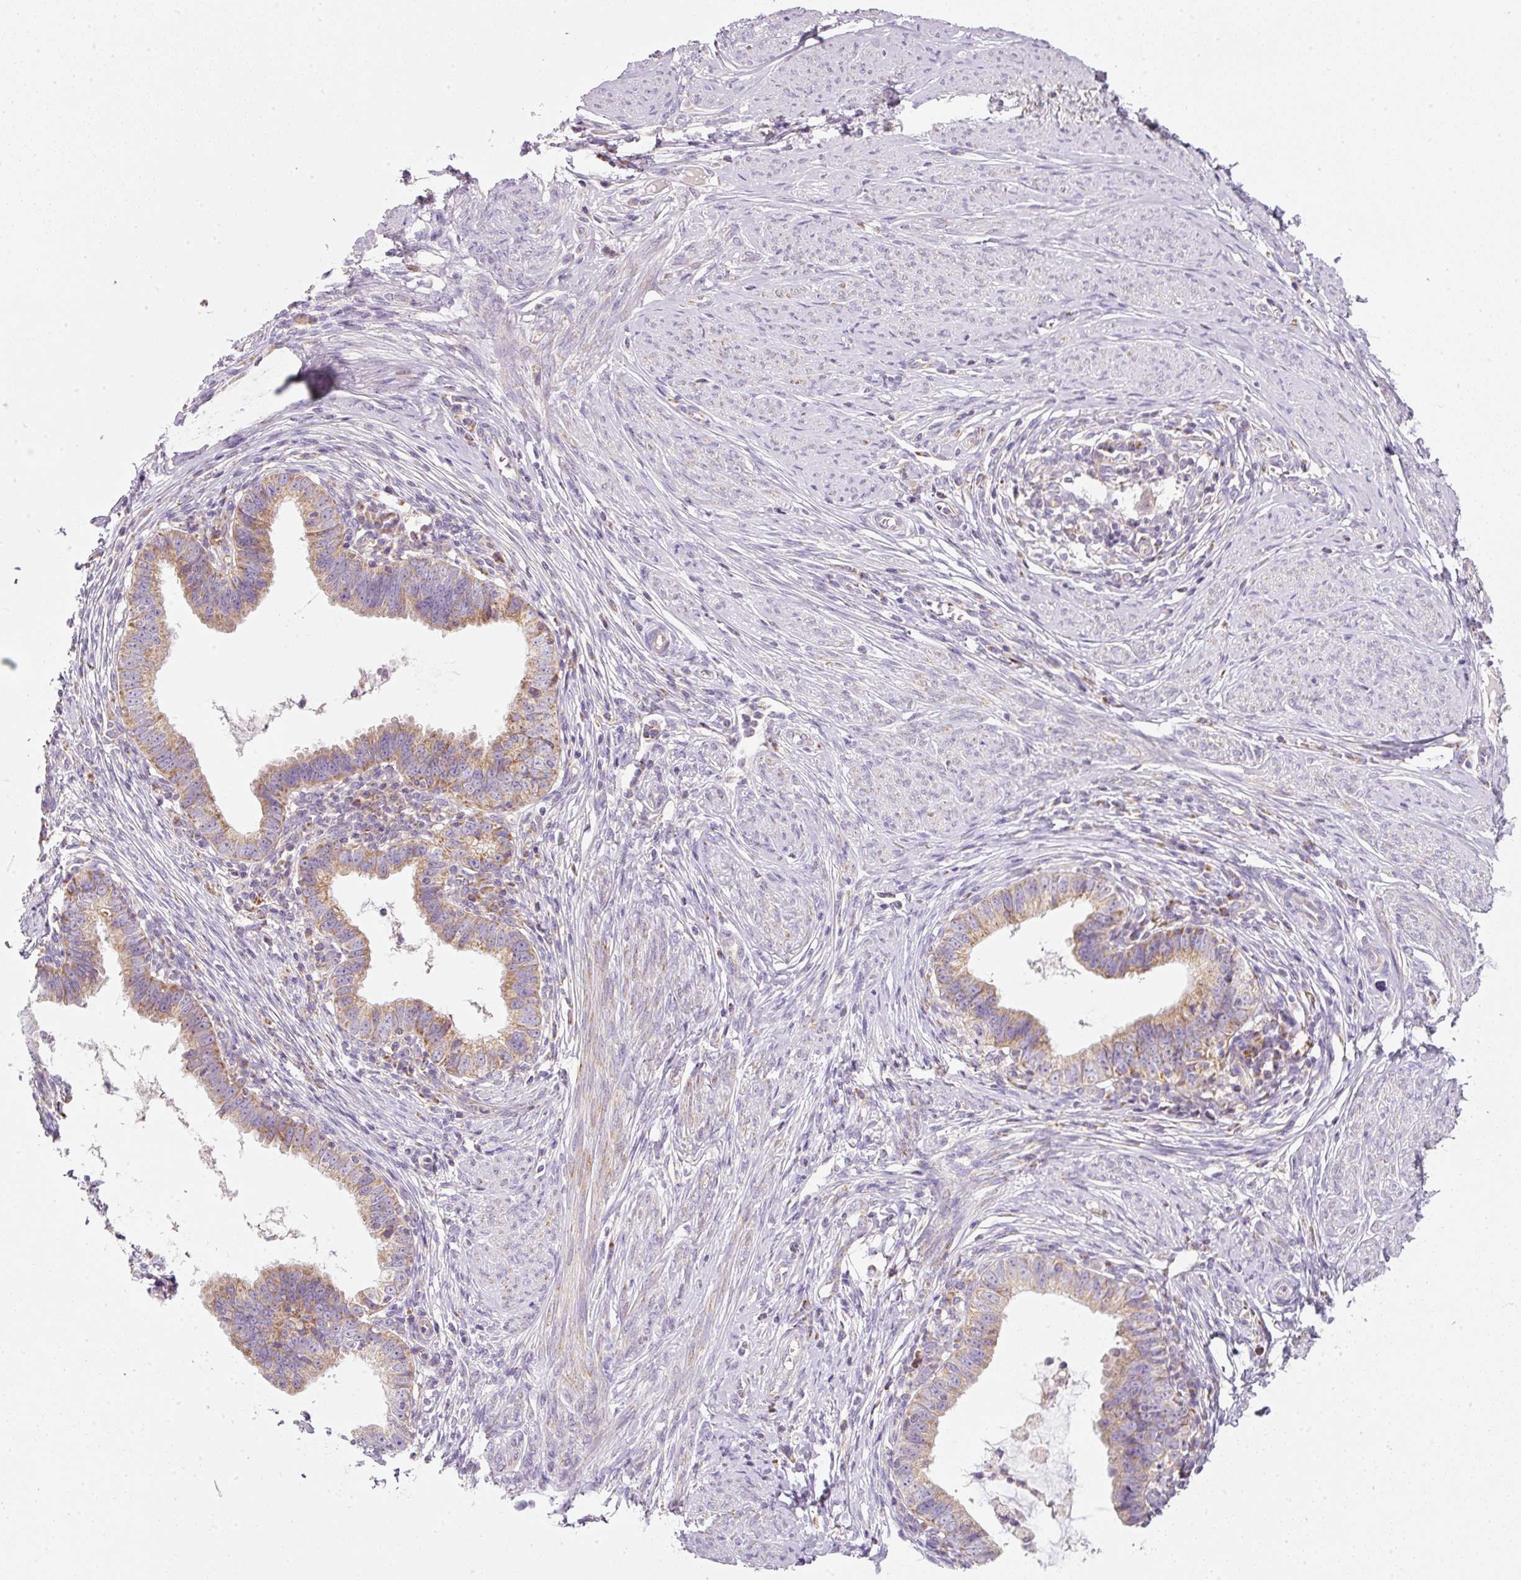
{"staining": {"intensity": "moderate", "quantity": ">75%", "location": "cytoplasmic/membranous"}, "tissue": "cervical cancer", "cell_type": "Tumor cells", "image_type": "cancer", "snomed": [{"axis": "morphology", "description": "Adenocarcinoma, NOS"}, {"axis": "topography", "description": "Cervix"}], "caption": "Tumor cells exhibit moderate cytoplasmic/membranous expression in approximately >75% of cells in adenocarcinoma (cervical). The staining was performed using DAB (3,3'-diaminobenzidine), with brown indicating positive protein expression. Nuclei are stained blue with hematoxylin.", "gene": "NDUFA1", "patient": {"sex": "female", "age": 36}}